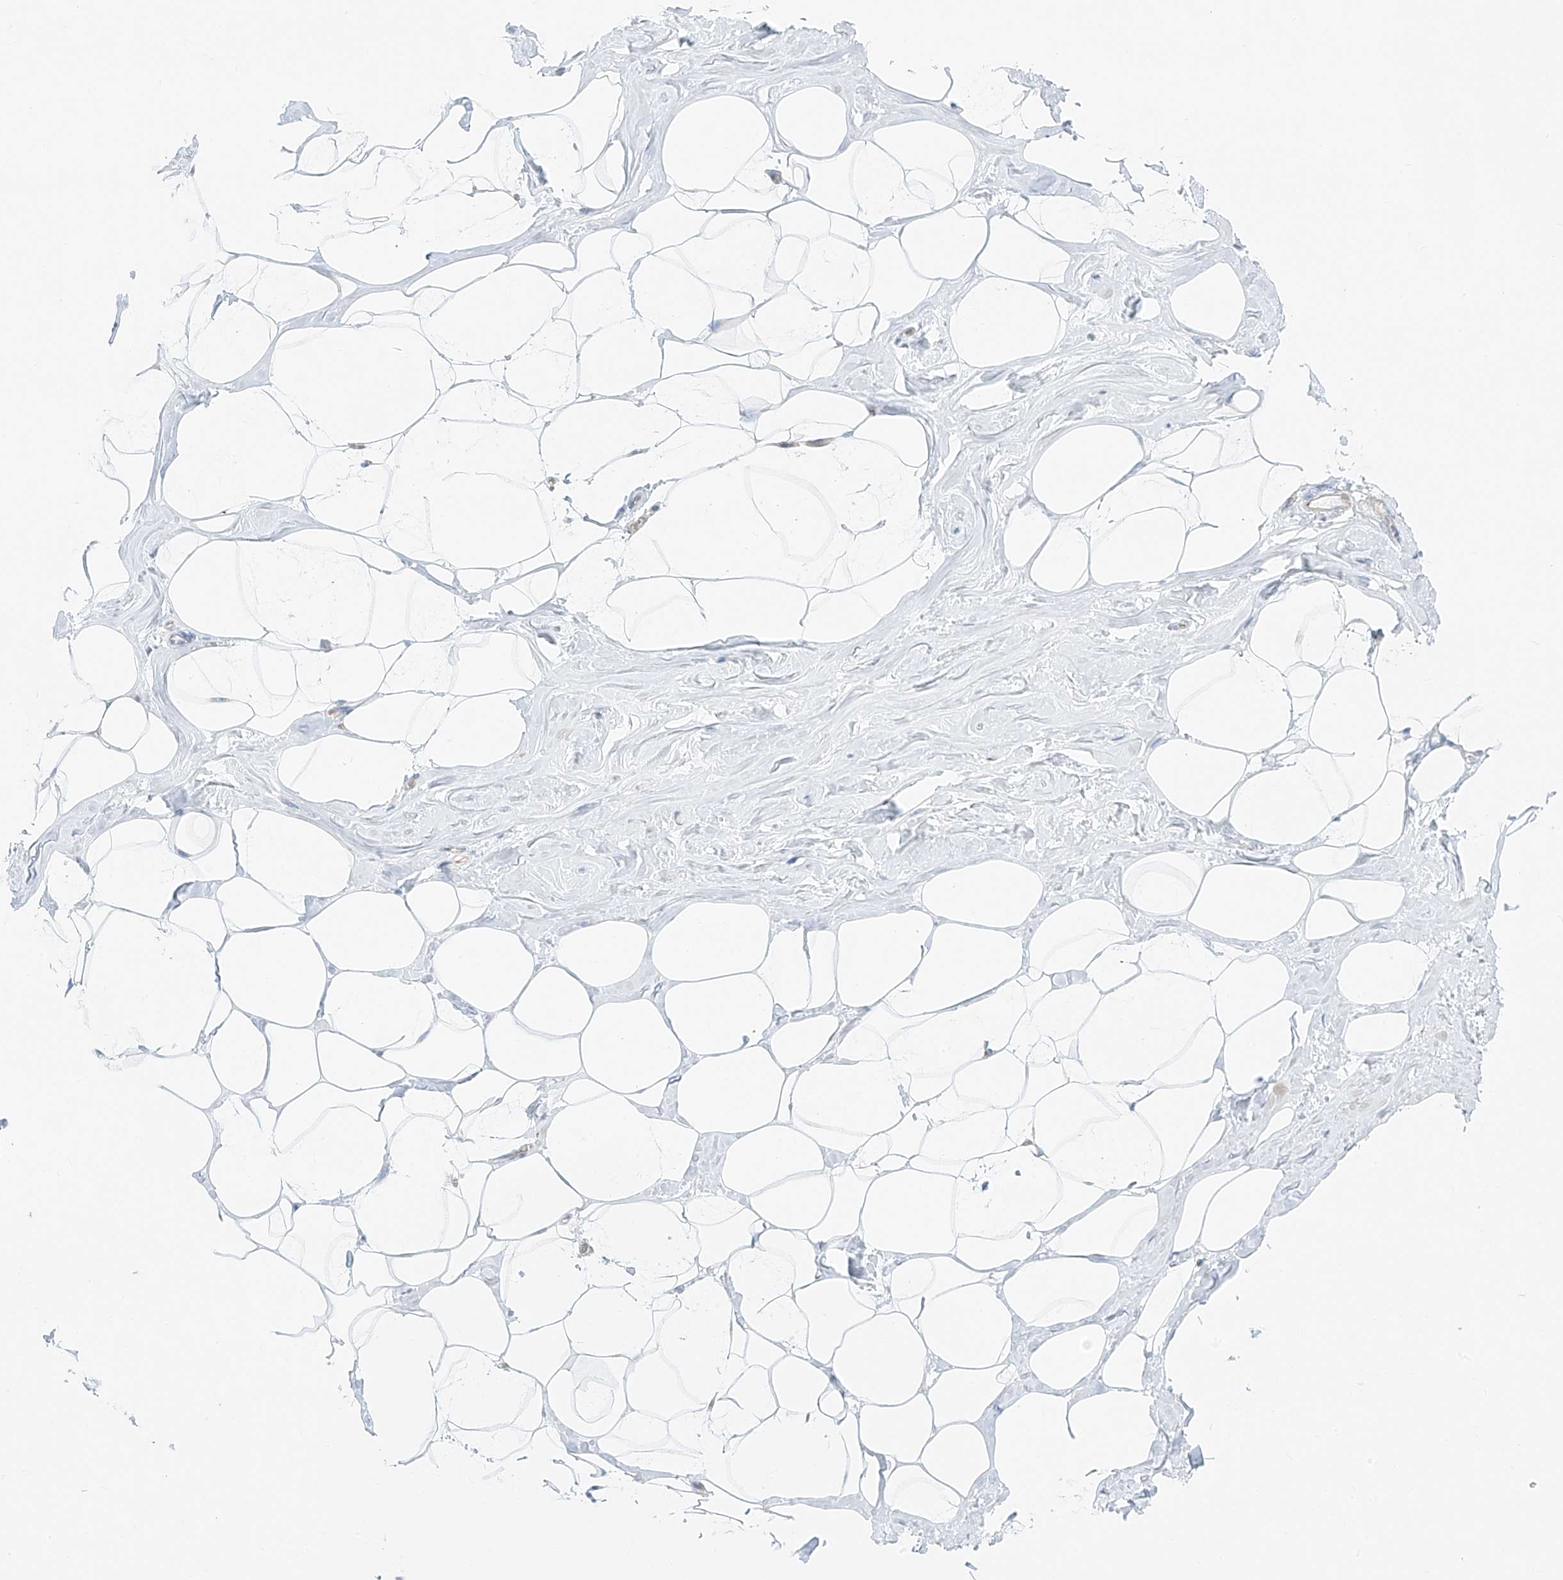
{"staining": {"intensity": "negative", "quantity": "none", "location": "none"}, "tissue": "adipose tissue", "cell_type": "Adipocytes", "image_type": "normal", "snomed": [{"axis": "morphology", "description": "Normal tissue, NOS"}, {"axis": "morphology", "description": "Fibrosis, NOS"}, {"axis": "topography", "description": "Breast"}, {"axis": "topography", "description": "Adipose tissue"}], "caption": "This is an immunohistochemistry histopathology image of benign adipose tissue. There is no expression in adipocytes.", "gene": "EIPR1", "patient": {"sex": "female", "age": 39}}